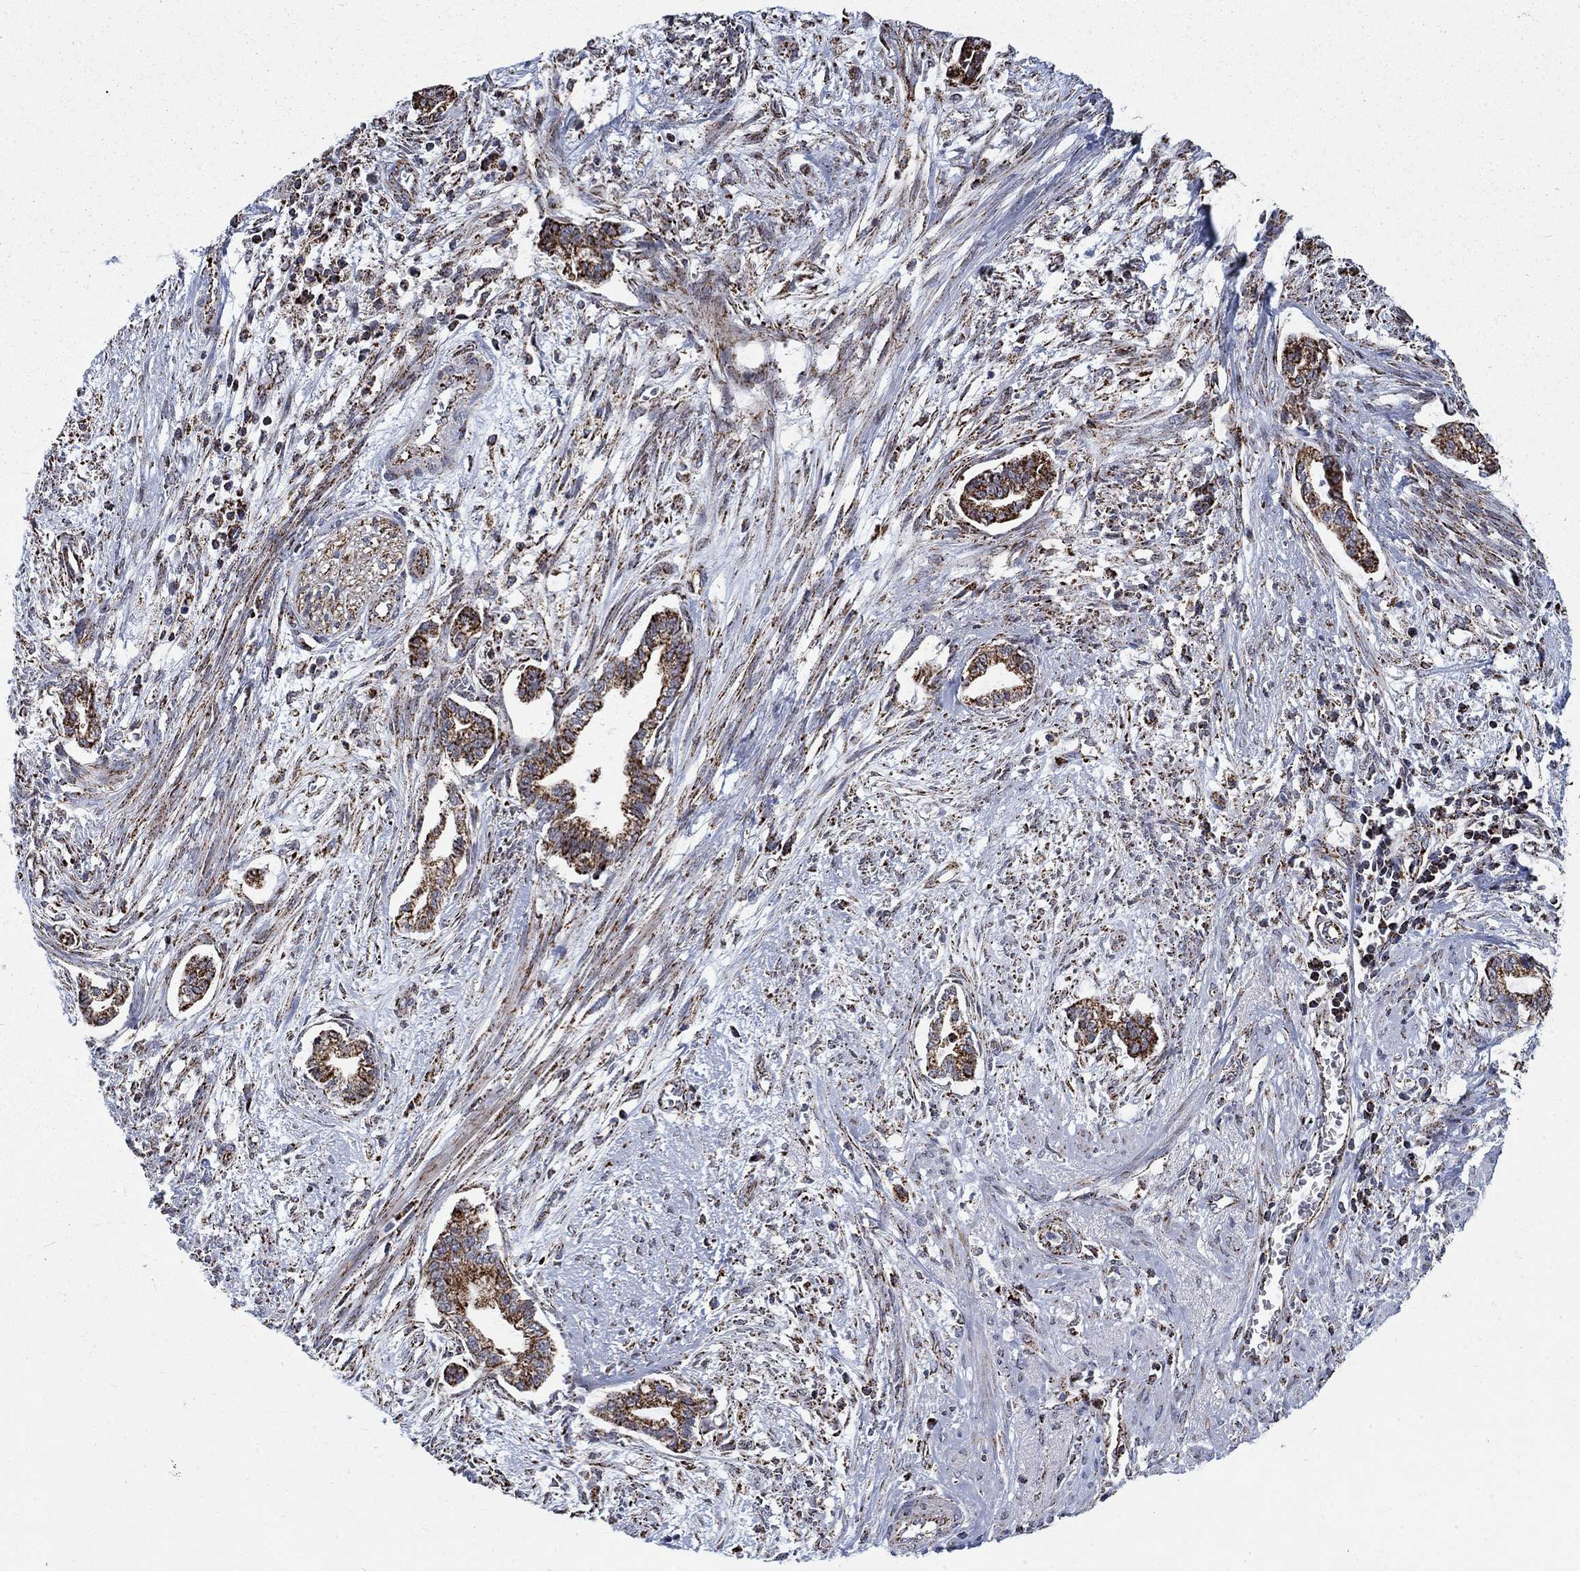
{"staining": {"intensity": "strong", "quantity": ">75%", "location": "cytoplasmic/membranous"}, "tissue": "cervical cancer", "cell_type": "Tumor cells", "image_type": "cancer", "snomed": [{"axis": "morphology", "description": "Adenocarcinoma, NOS"}, {"axis": "topography", "description": "Cervix"}], "caption": "Immunohistochemical staining of human adenocarcinoma (cervical) displays high levels of strong cytoplasmic/membranous positivity in approximately >75% of tumor cells.", "gene": "MOAP1", "patient": {"sex": "female", "age": 62}}